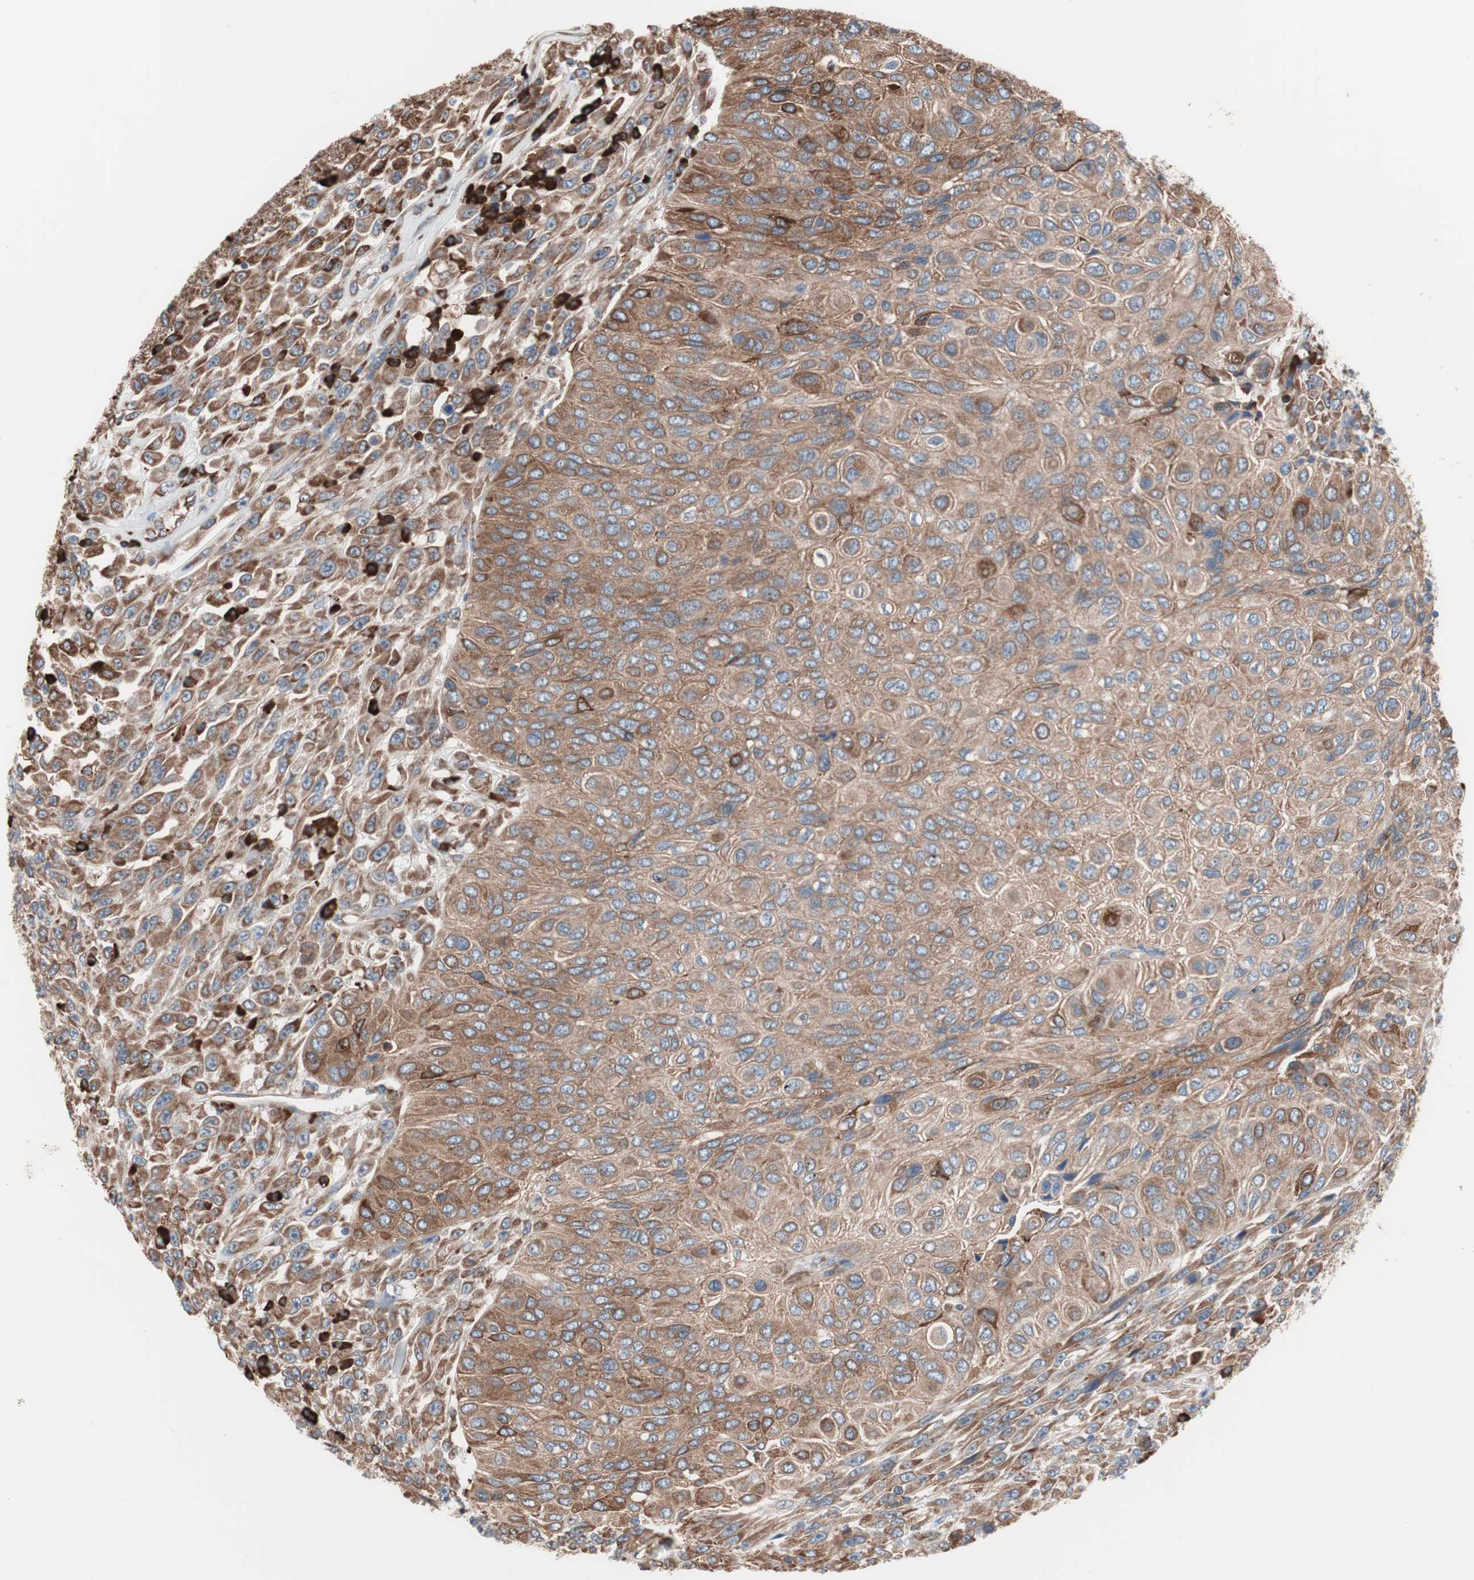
{"staining": {"intensity": "moderate", "quantity": ">75%", "location": "cytoplasmic/membranous"}, "tissue": "urothelial cancer", "cell_type": "Tumor cells", "image_type": "cancer", "snomed": [{"axis": "morphology", "description": "Urothelial carcinoma, High grade"}, {"axis": "topography", "description": "Urinary bladder"}], "caption": "A high-resolution histopathology image shows immunohistochemistry (IHC) staining of high-grade urothelial carcinoma, which exhibits moderate cytoplasmic/membranous positivity in about >75% of tumor cells. The staining is performed using DAB brown chromogen to label protein expression. The nuclei are counter-stained blue using hematoxylin.", "gene": "SLC27A4", "patient": {"sex": "male", "age": 66}}